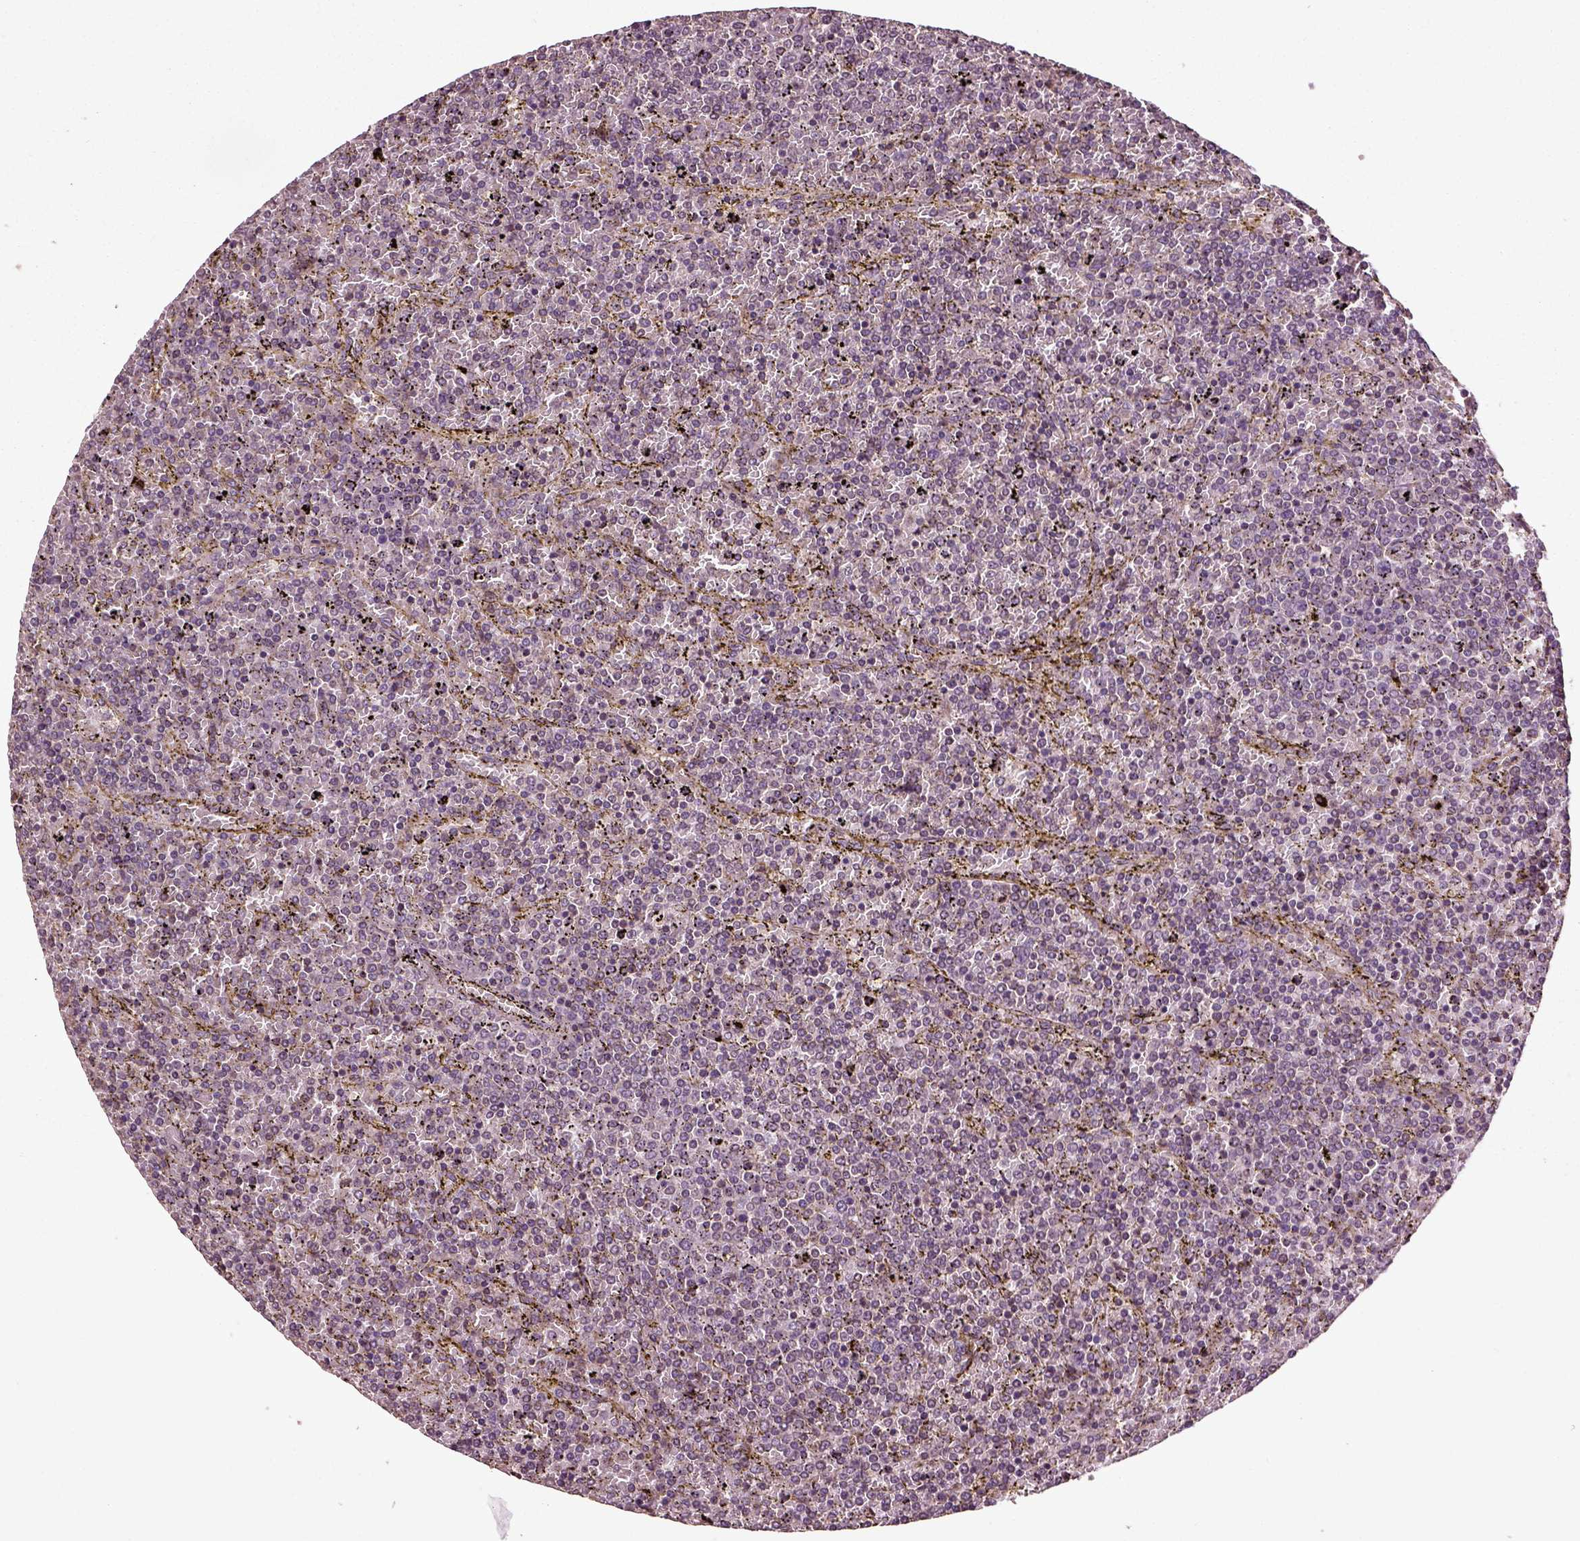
{"staining": {"intensity": "negative", "quantity": "none", "location": "none"}, "tissue": "lymphoma", "cell_type": "Tumor cells", "image_type": "cancer", "snomed": [{"axis": "morphology", "description": "Malignant lymphoma, non-Hodgkin's type, Low grade"}, {"axis": "topography", "description": "Spleen"}], "caption": "IHC photomicrograph of human lymphoma stained for a protein (brown), which reveals no expression in tumor cells.", "gene": "ERV3-1", "patient": {"sex": "female", "age": 77}}